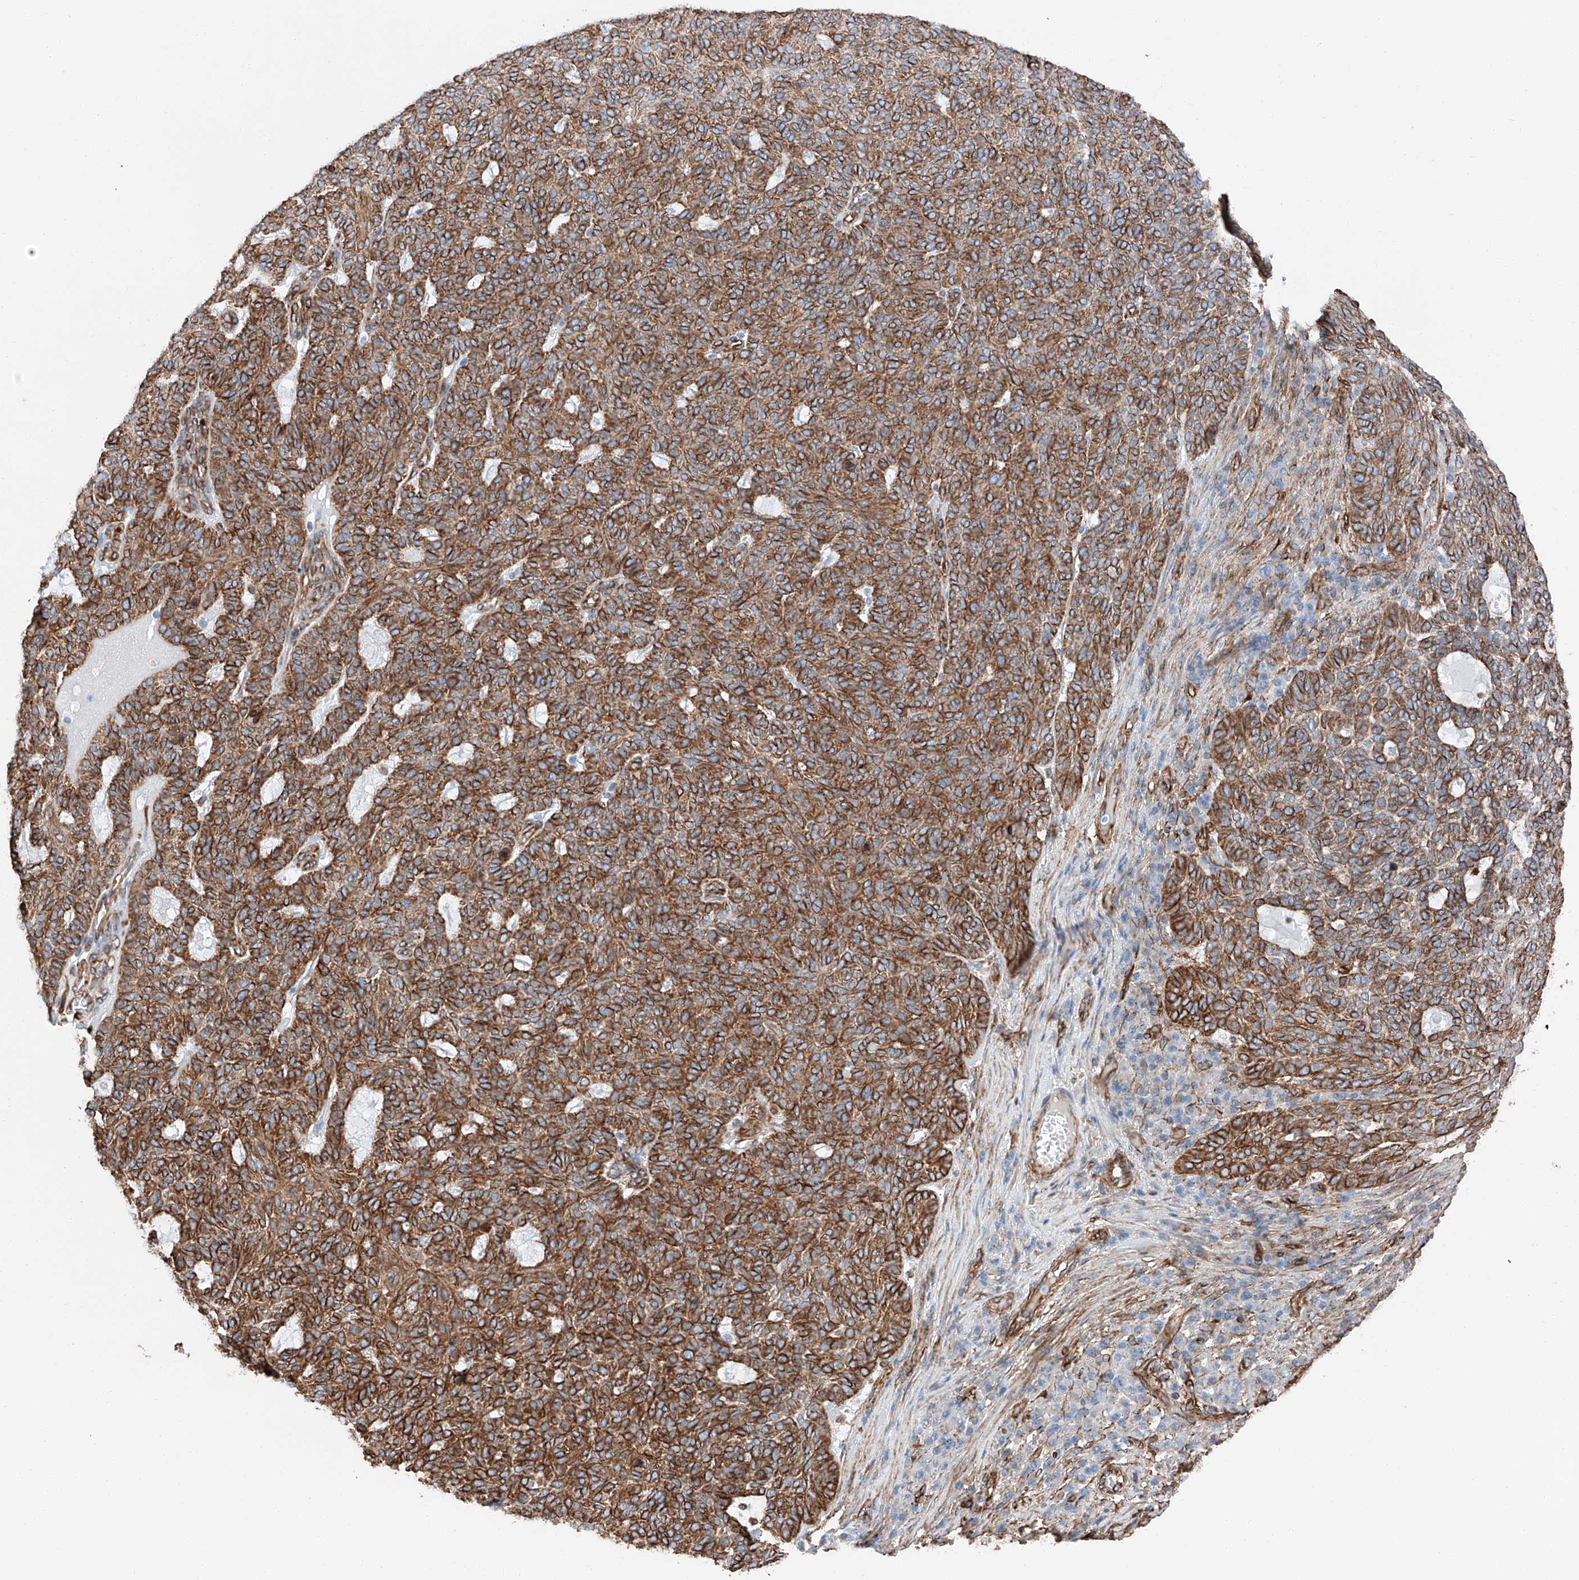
{"staining": {"intensity": "strong", "quantity": ">75%", "location": "cytoplasmic/membranous"}, "tissue": "skin cancer", "cell_type": "Tumor cells", "image_type": "cancer", "snomed": [{"axis": "morphology", "description": "Squamous cell carcinoma, NOS"}, {"axis": "topography", "description": "Skin"}], "caption": "Tumor cells exhibit high levels of strong cytoplasmic/membranous staining in approximately >75% of cells in skin squamous cell carcinoma. Using DAB (brown) and hematoxylin (blue) stains, captured at high magnification using brightfield microscopy.", "gene": "ZNF804A", "patient": {"sex": "female", "age": 90}}